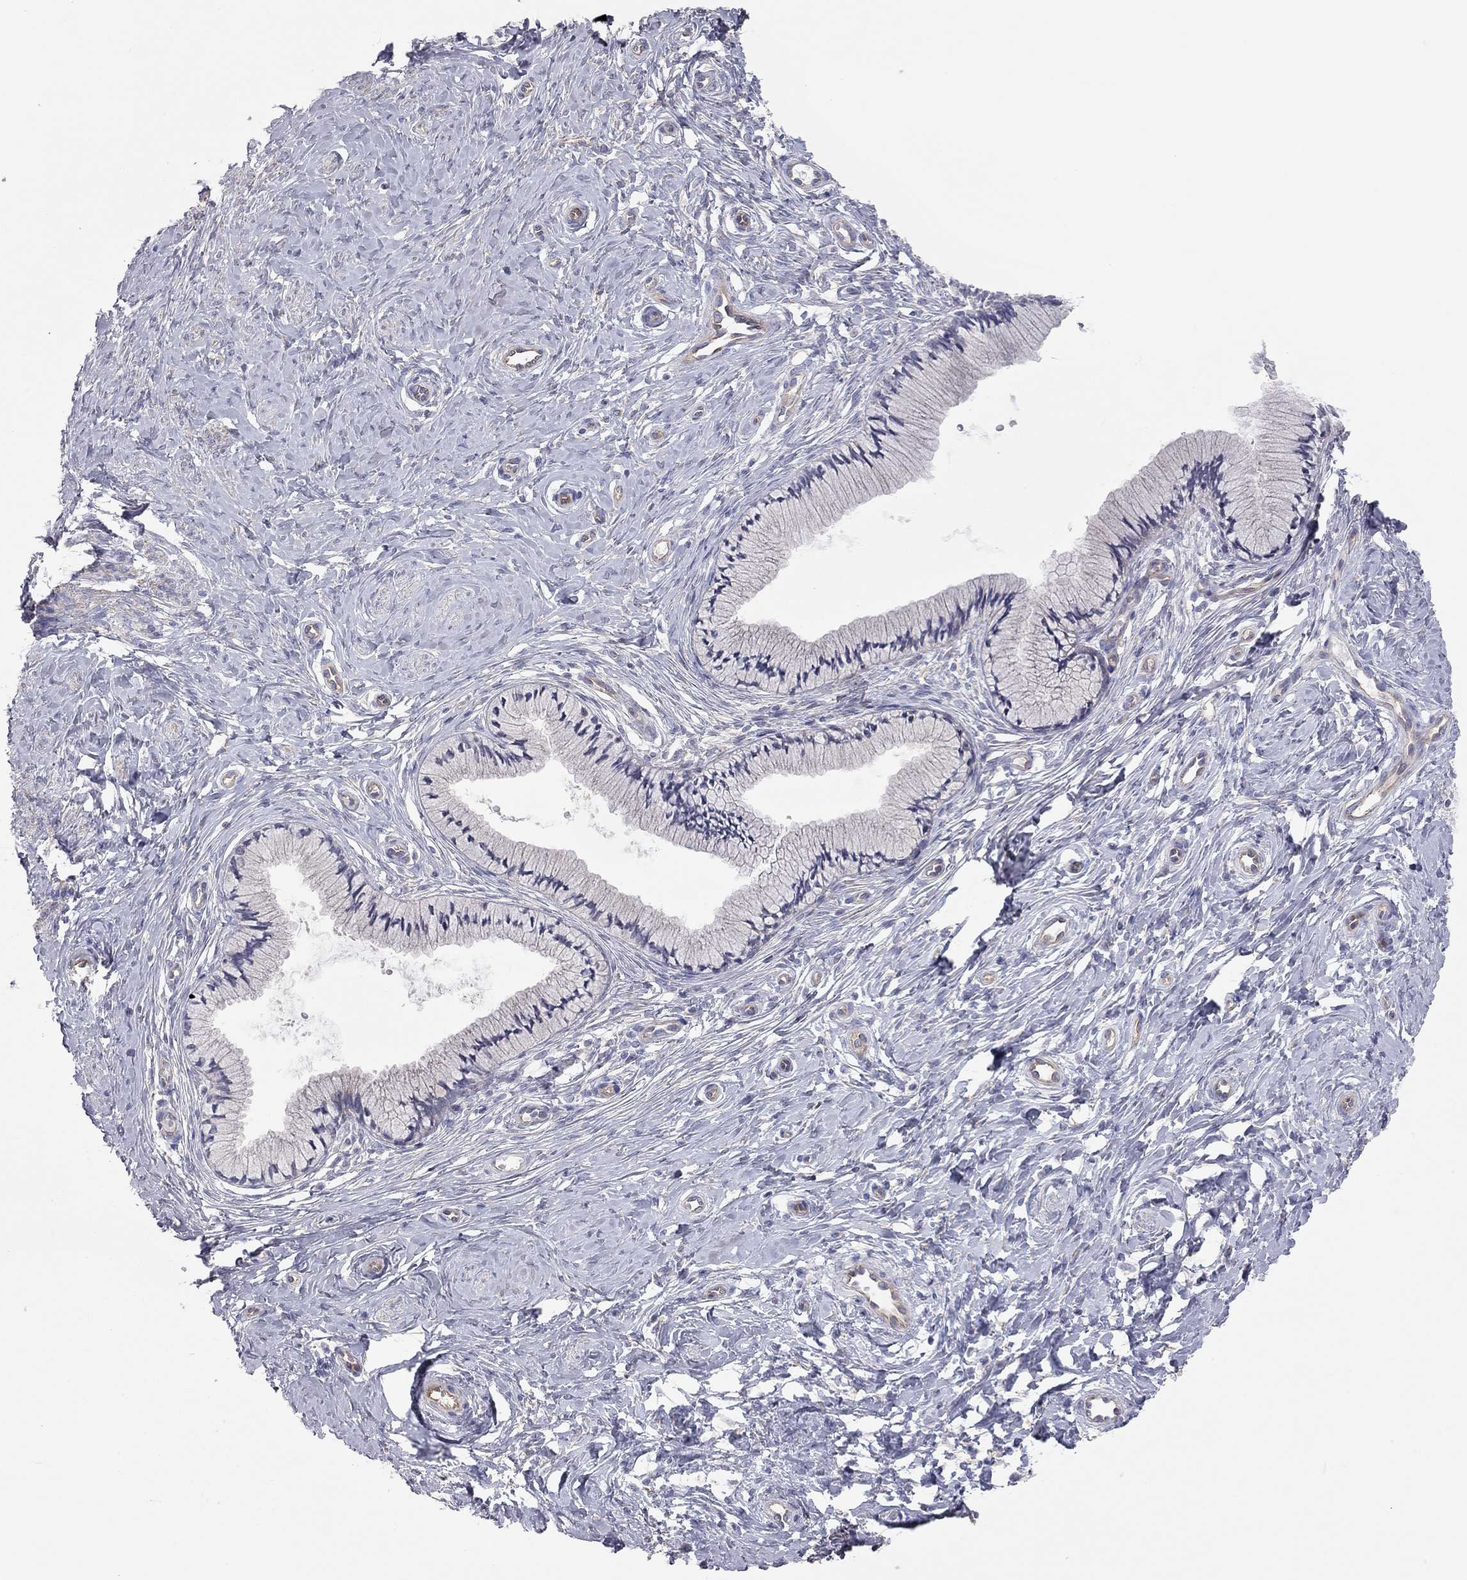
{"staining": {"intensity": "negative", "quantity": "none", "location": "none"}, "tissue": "cervix", "cell_type": "Glandular cells", "image_type": "normal", "snomed": [{"axis": "morphology", "description": "Normal tissue, NOS"}, {"axis": "topography", "description": "Cervix"}], "caption": "The image exhibits no significant staining in glandular cells of cervix. Brightfield microscopy of IHC stained with DAB (brown) and hematoxylin (blue), captured at high magnification.", "gene": "GPRC5B", "patient": {"sex": "female", "age": 37}}